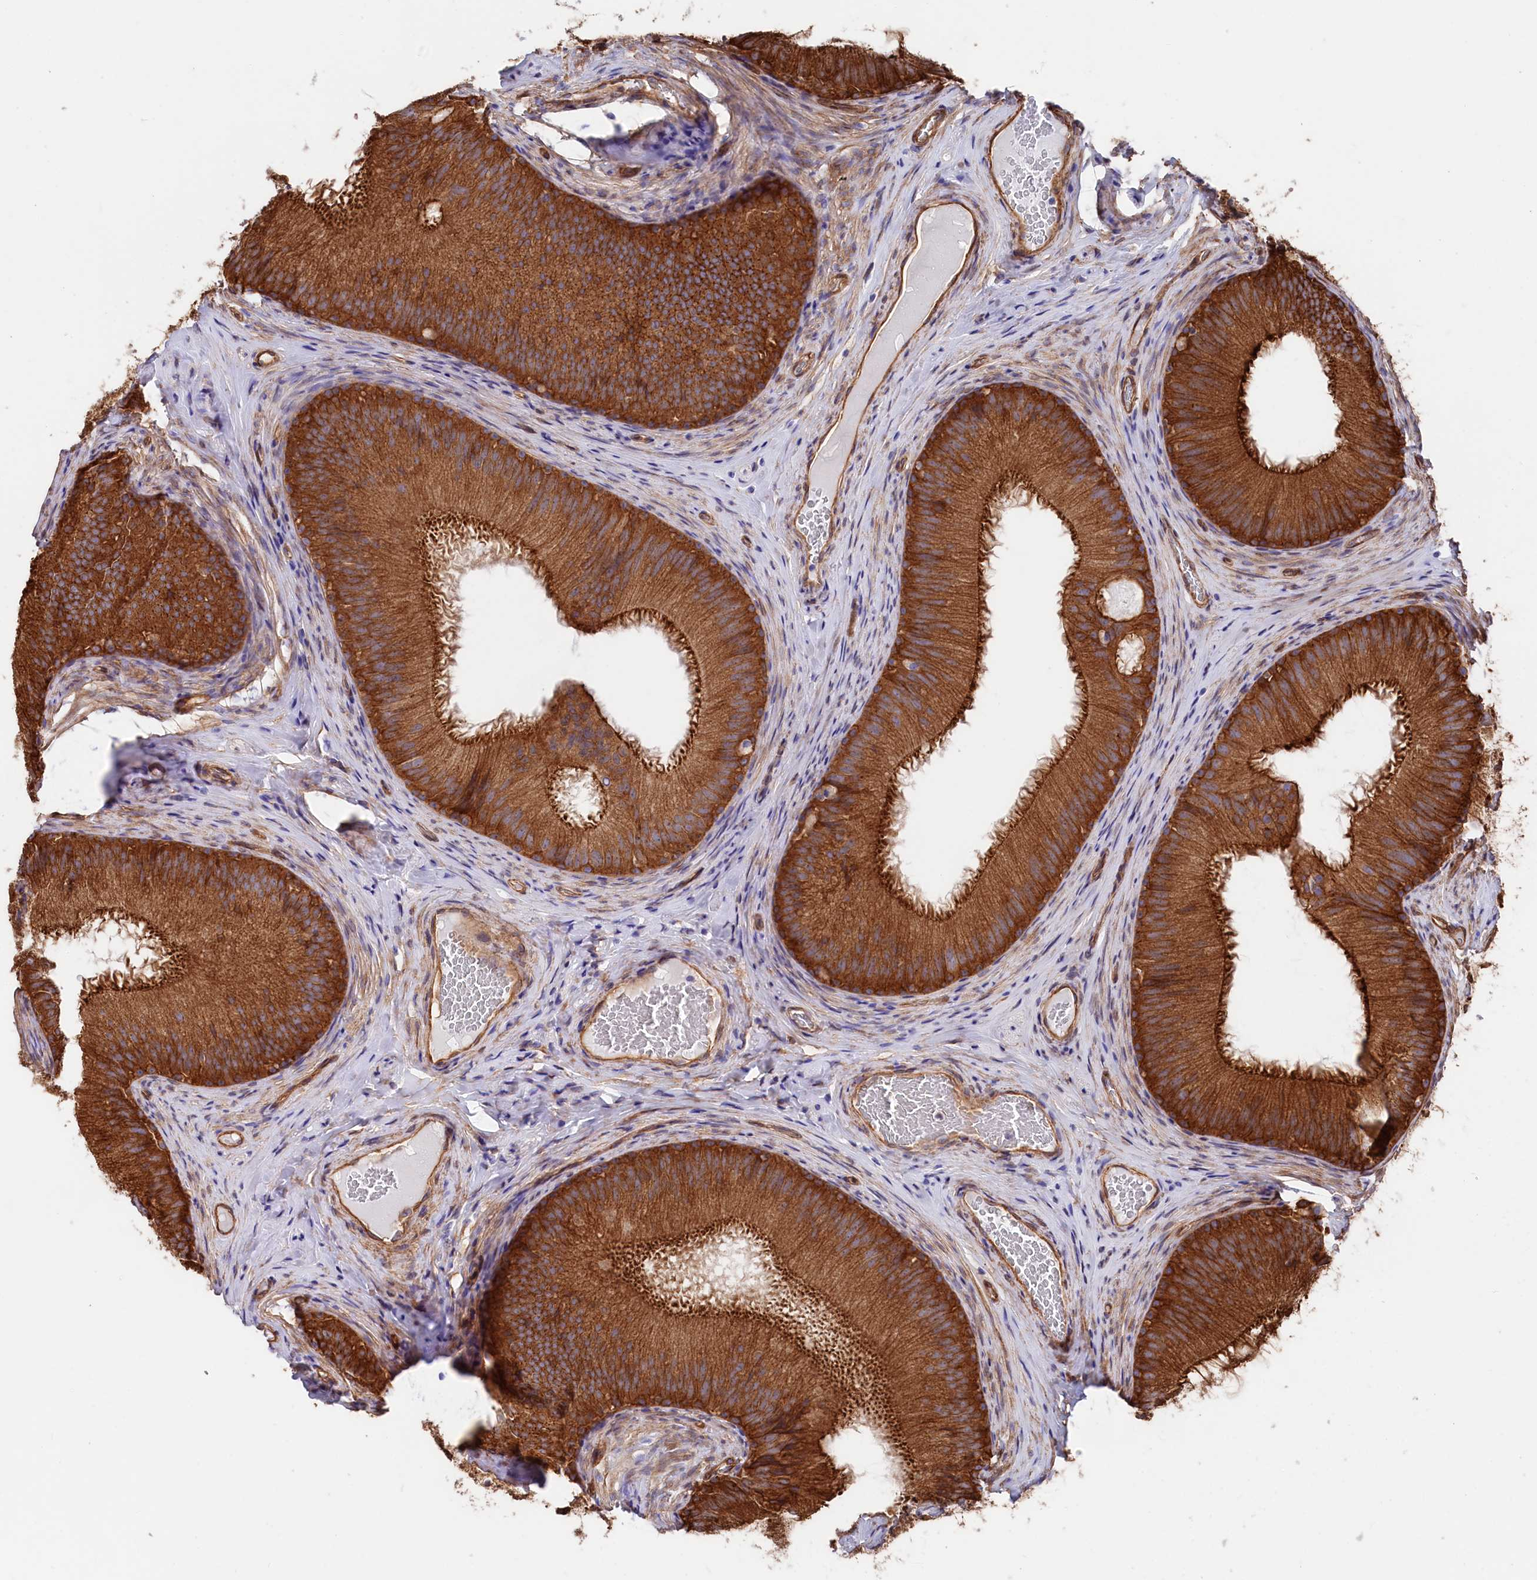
{"staining": {"intensity": "strong", "quantity": ">75%", "location": "cytoplasmic/membranous"}, "tissue": "epididymis", "cell_type": "Glandular cells", "image_type": "normal", "snomed": [{"axis": "morphology", "description": "Normal tissue, NOS"}, {"axis": "topography", "description": "Epididymis"}], "caption": "Approximately >75% of glandular cells in unremarkable epididymis exhibit strong cytoplasmic/membranous protein positivity as visualized by brown immunohistochemical staining.", "gene": "TNKS1BP1", "patient": {"sex": "male", "age": 34}}